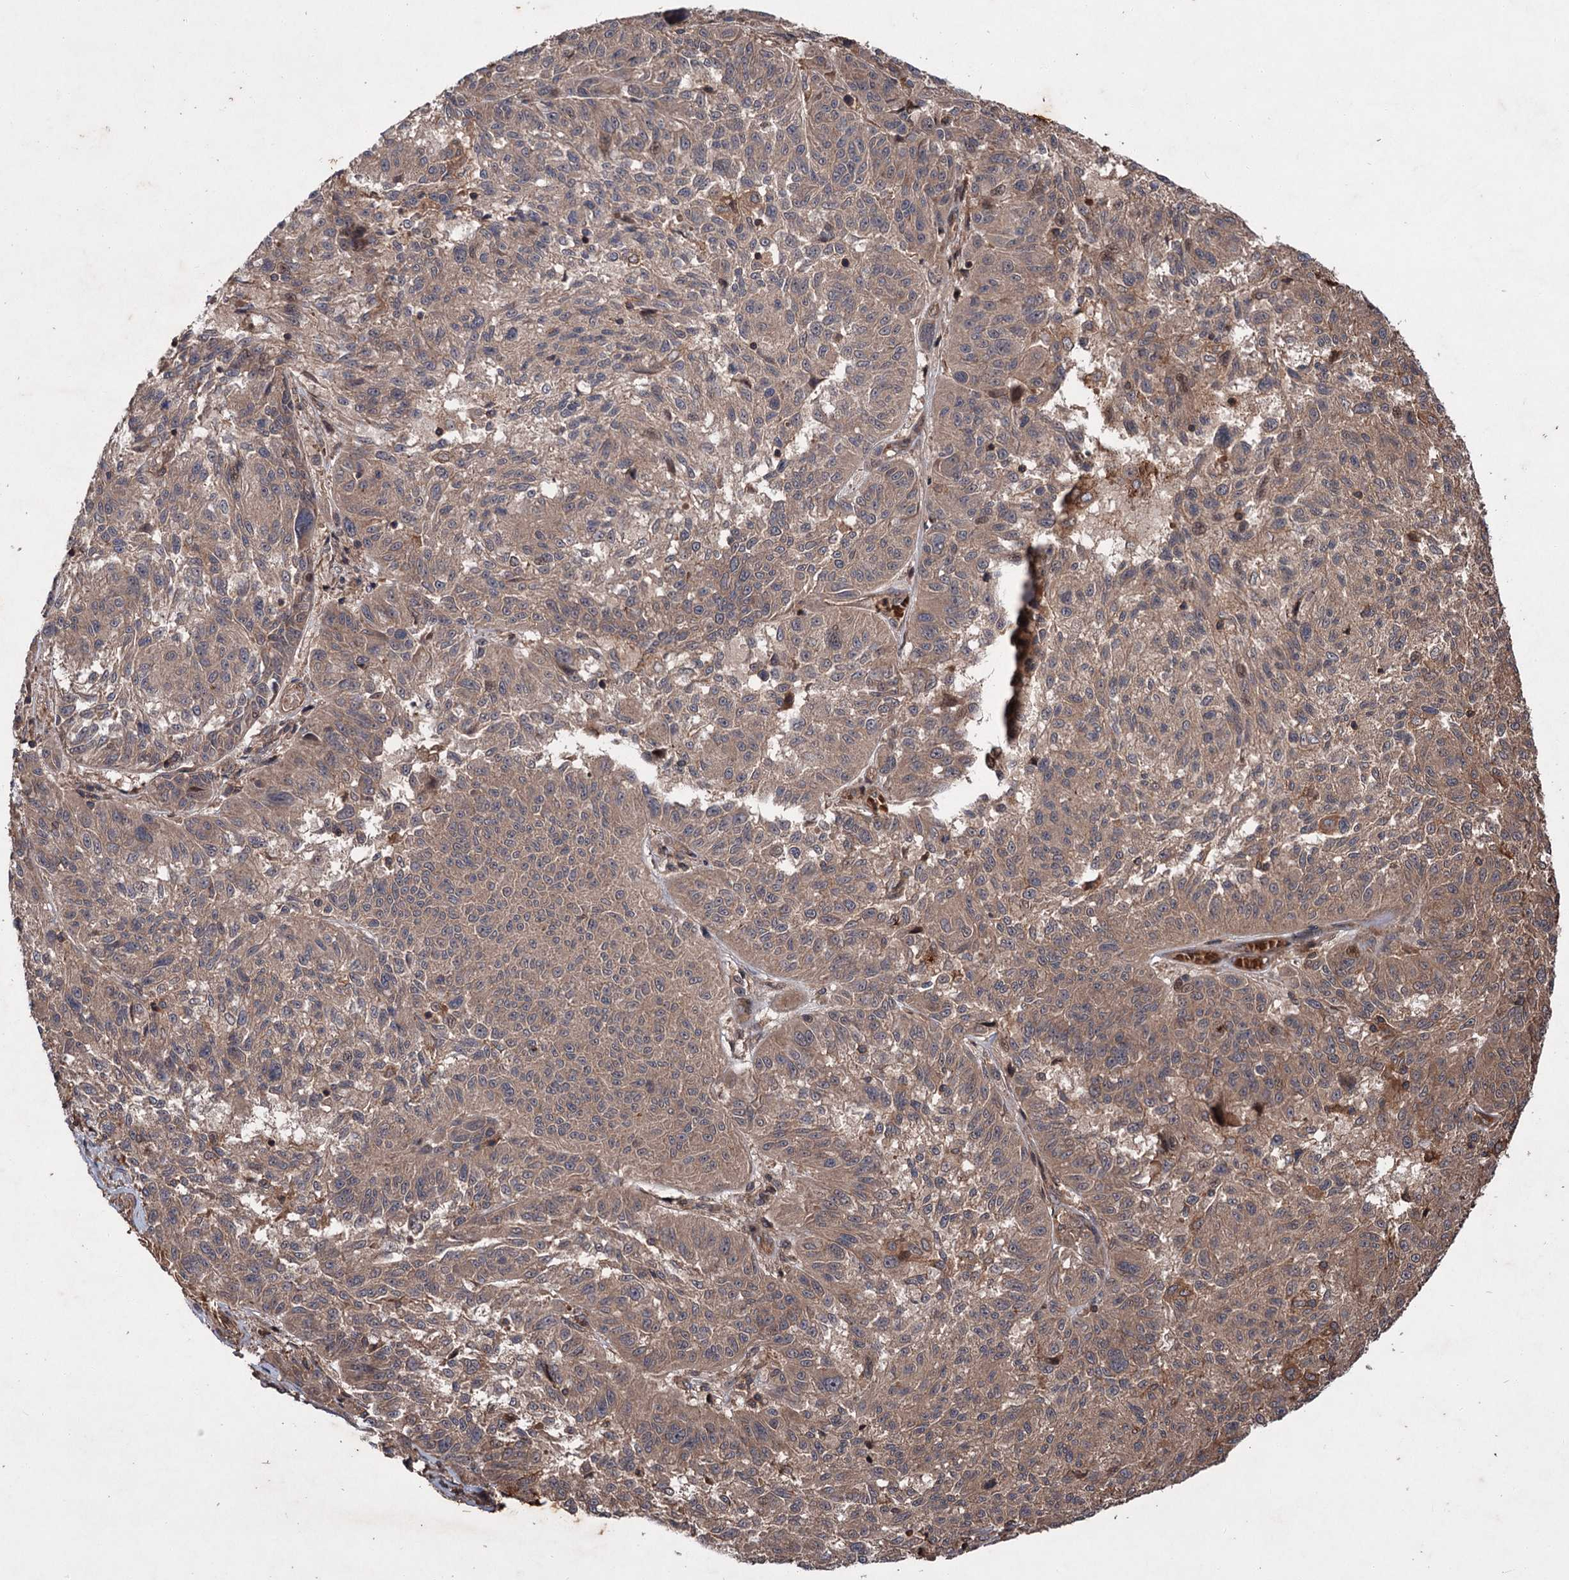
{"staining": {"intensity": "weak", "quantity": ">75%", "location": "cytoplasmic/membranous"}, "tissue": "melanoma", "cell_type": "Tumor cells", "image_type": "cancer", "snomed": [{"axis": "morphology", "description": "Malignant melanoma, NOS"}, {"axis": "topography", "description": "Skin"}], "caption": "High-power microscopy captured an immunohistochemistry histopathology image of malignant melanoma, revealing weak cytoplasmic/membranous expression in about >75% of tumor cells. Nuclei are stained in blue.", "gene": "ADK", "patient": {"sex": "male", "age": 53}}